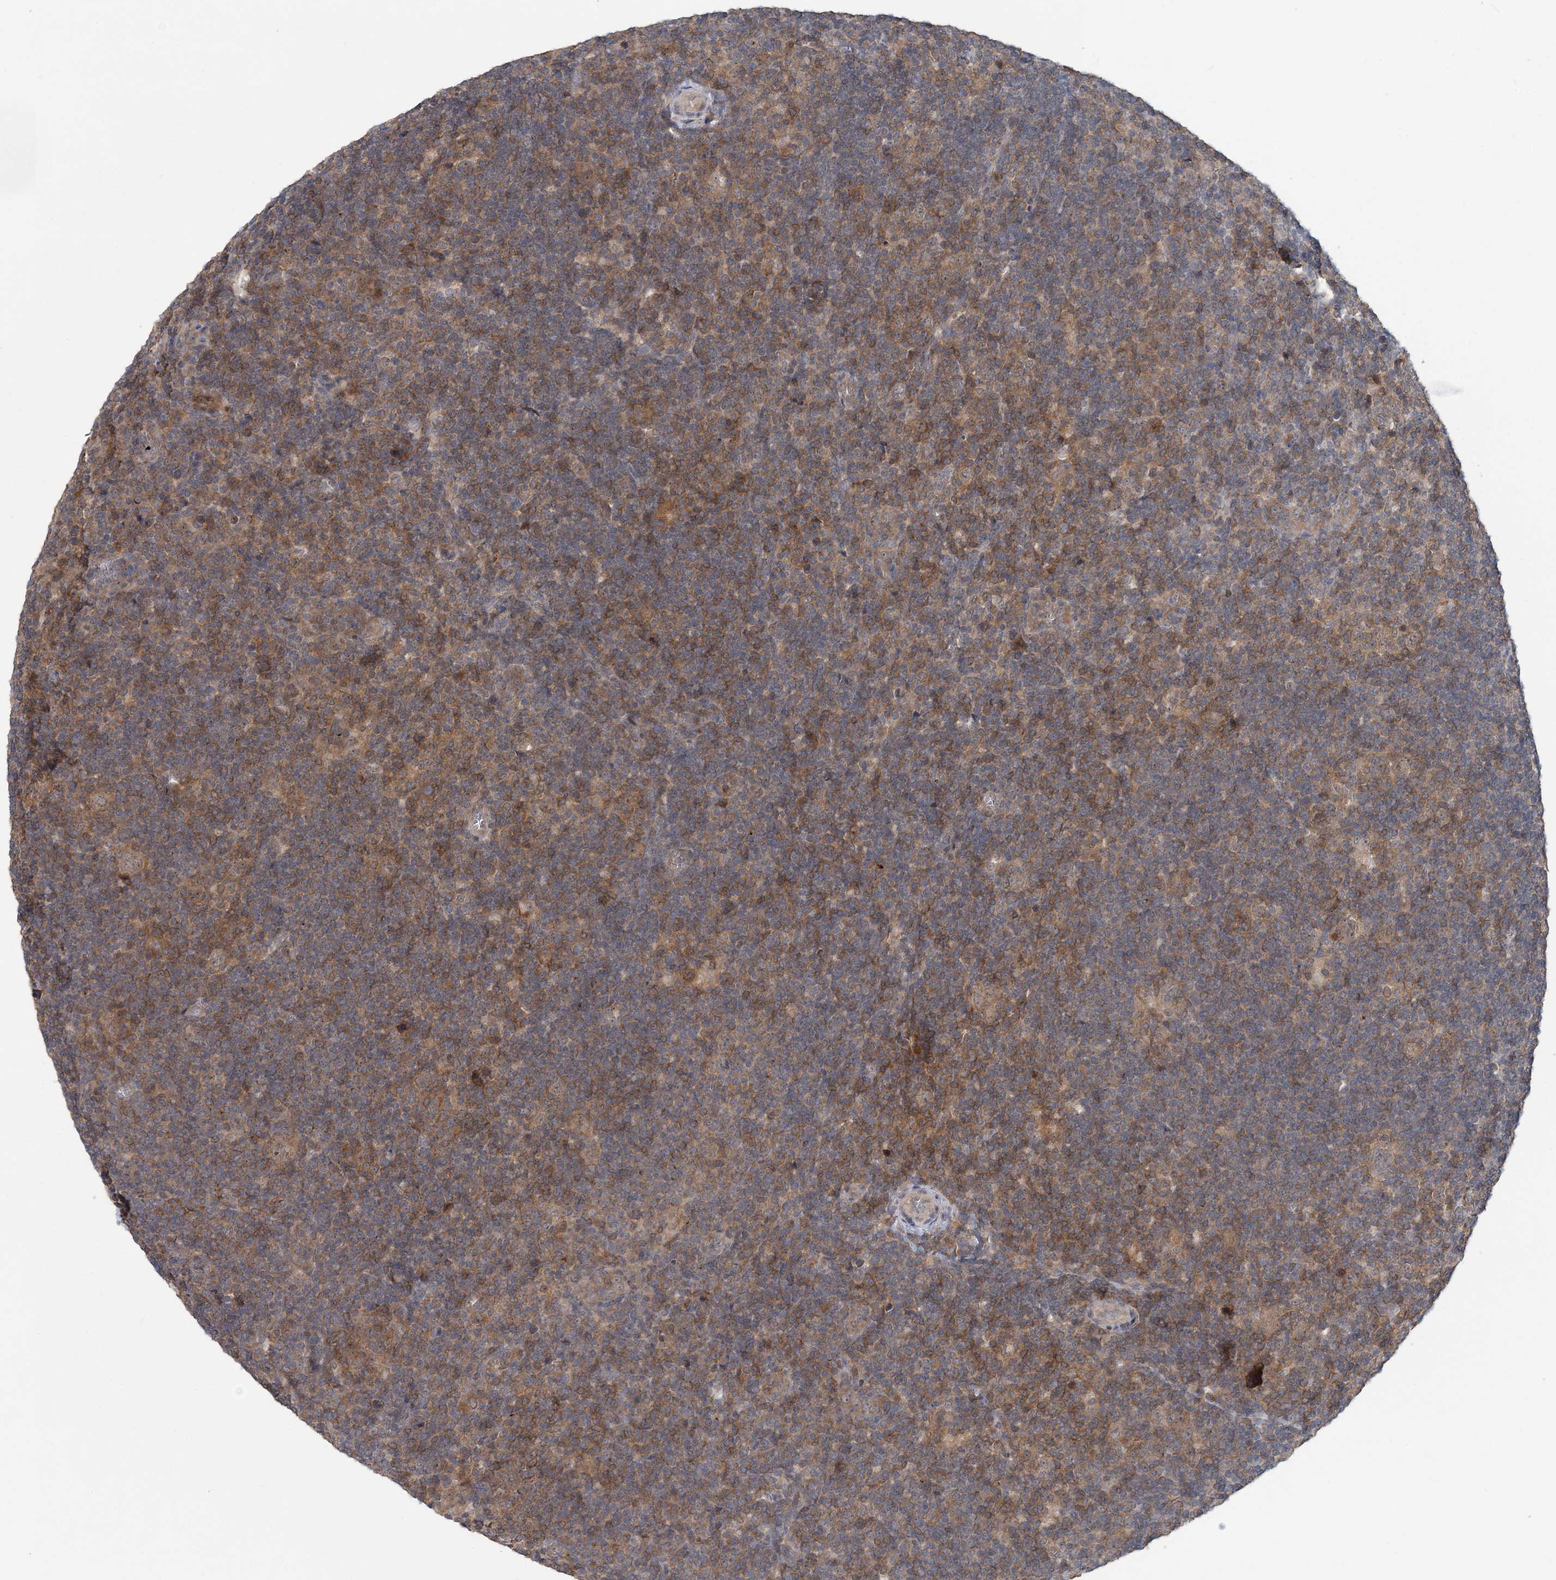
{"staining": {"intensity": "moderate", "quantity": ">75%", "location": "cytoplasmic/membranous"}, "tissue": "lymphoma", "cell_type": "Tumor cells", "image_type": "cancer", "snomed": [{"axis": "morphology", "description": "Hodgkin's disease, NOS"}, {"axis": "topography", "description": "Lymph node"}], "caption": "This photomicrograph displays lymphoma stained with immunohistochemistry (IHC) to label a protein in brown. The cytoplasmic/membranous of tumor cells show moderate positivity for the protein. Nuclei are counter-stained blue.", "gene": "RNF25", "patient": {"sex": "female", "age": 57}}